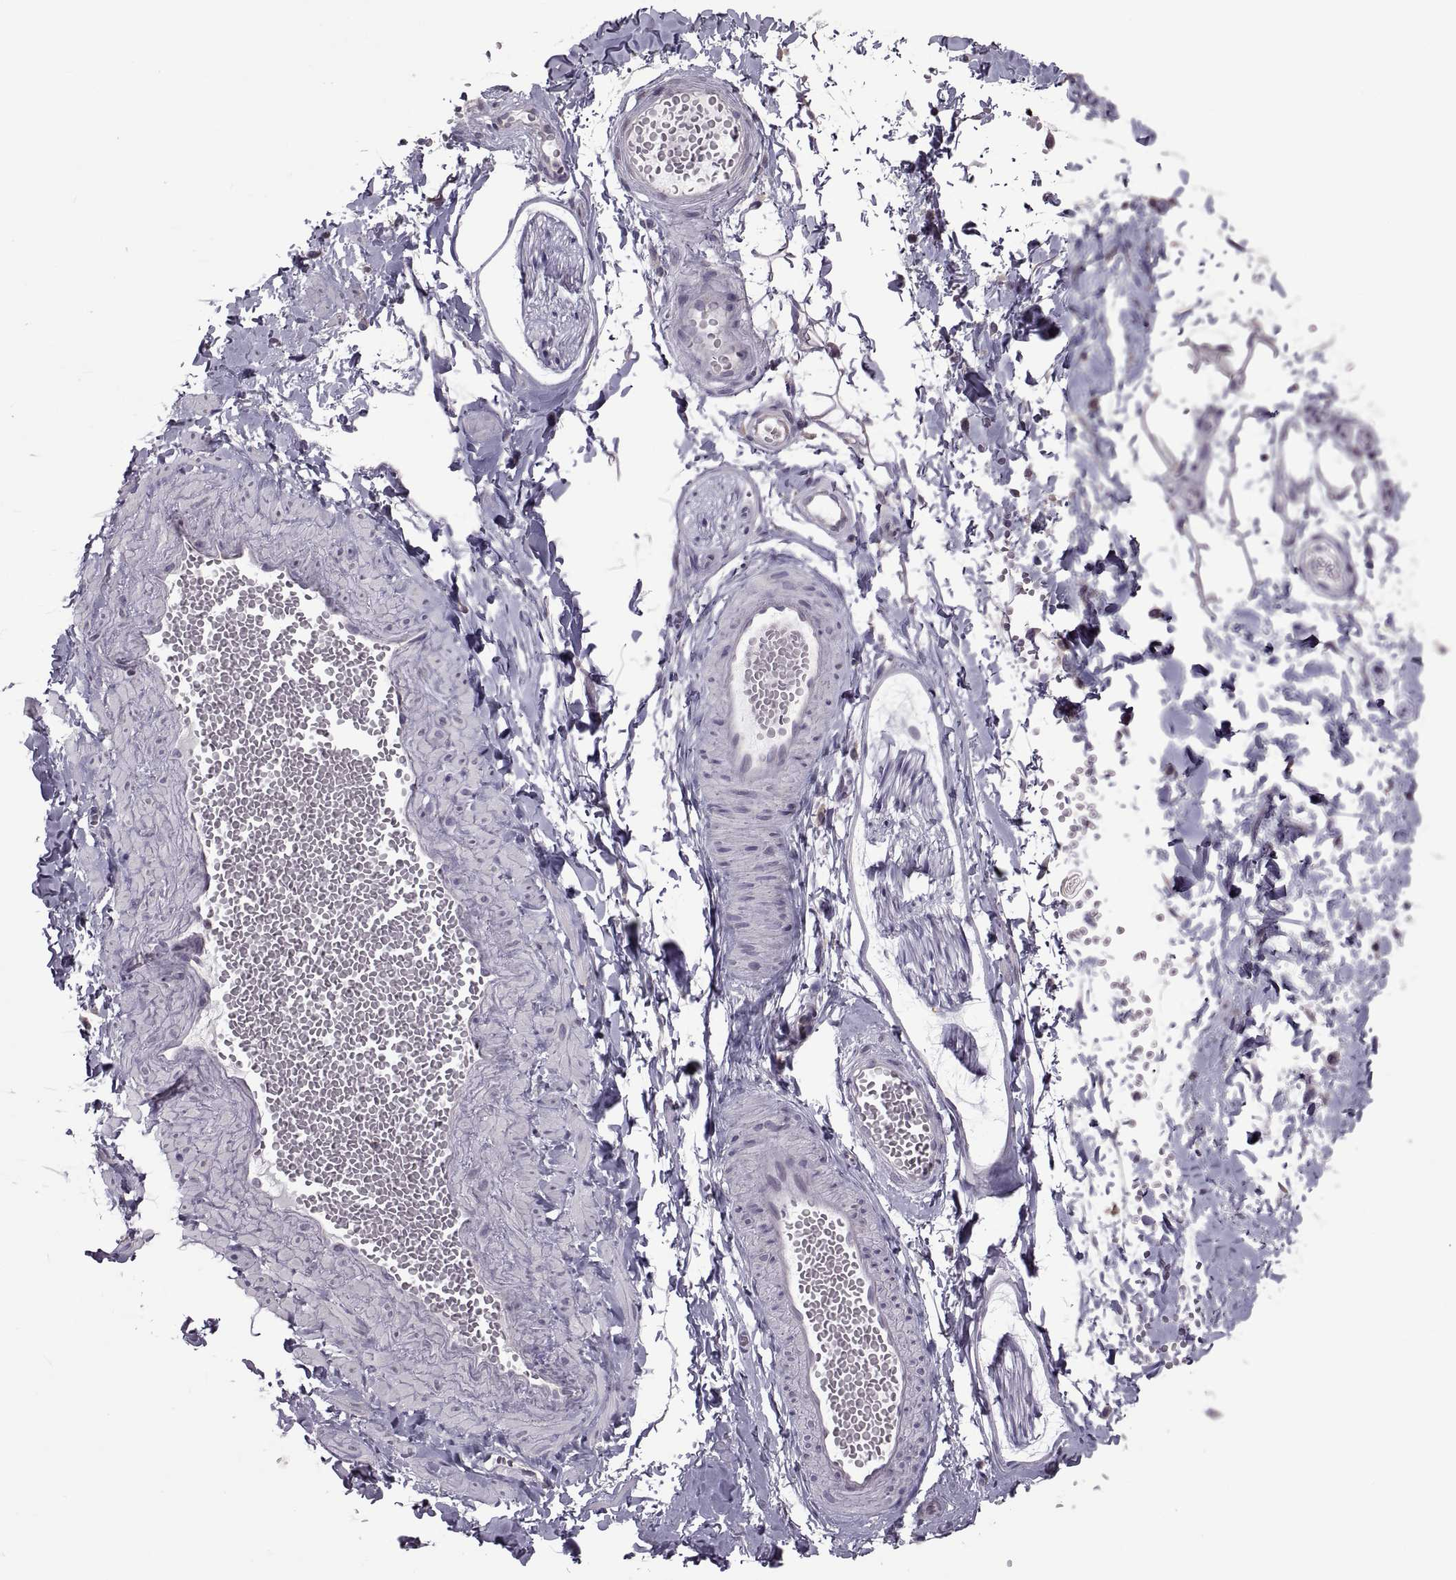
{"staining": {"intensity": "negative", "quantity": "none", "location": "none"}, "tissue": "adipose tissue", "cell_type": "Adipocytes", "image_type": "normal", "snomed": [{"axis": "morphology", "description": "Normal tissue, NOS"}, {"axis": "topography", "description": "Smooth muscle"}, {"axis": "topography", "description": "Peripheral nerve tissue"}], "caption": "Histopathology image shows no protein staining in adipocytes of unremarkable adipose tissue.", "gene": "PABPC1", "patient": {"sex": "male", "age": 22}}